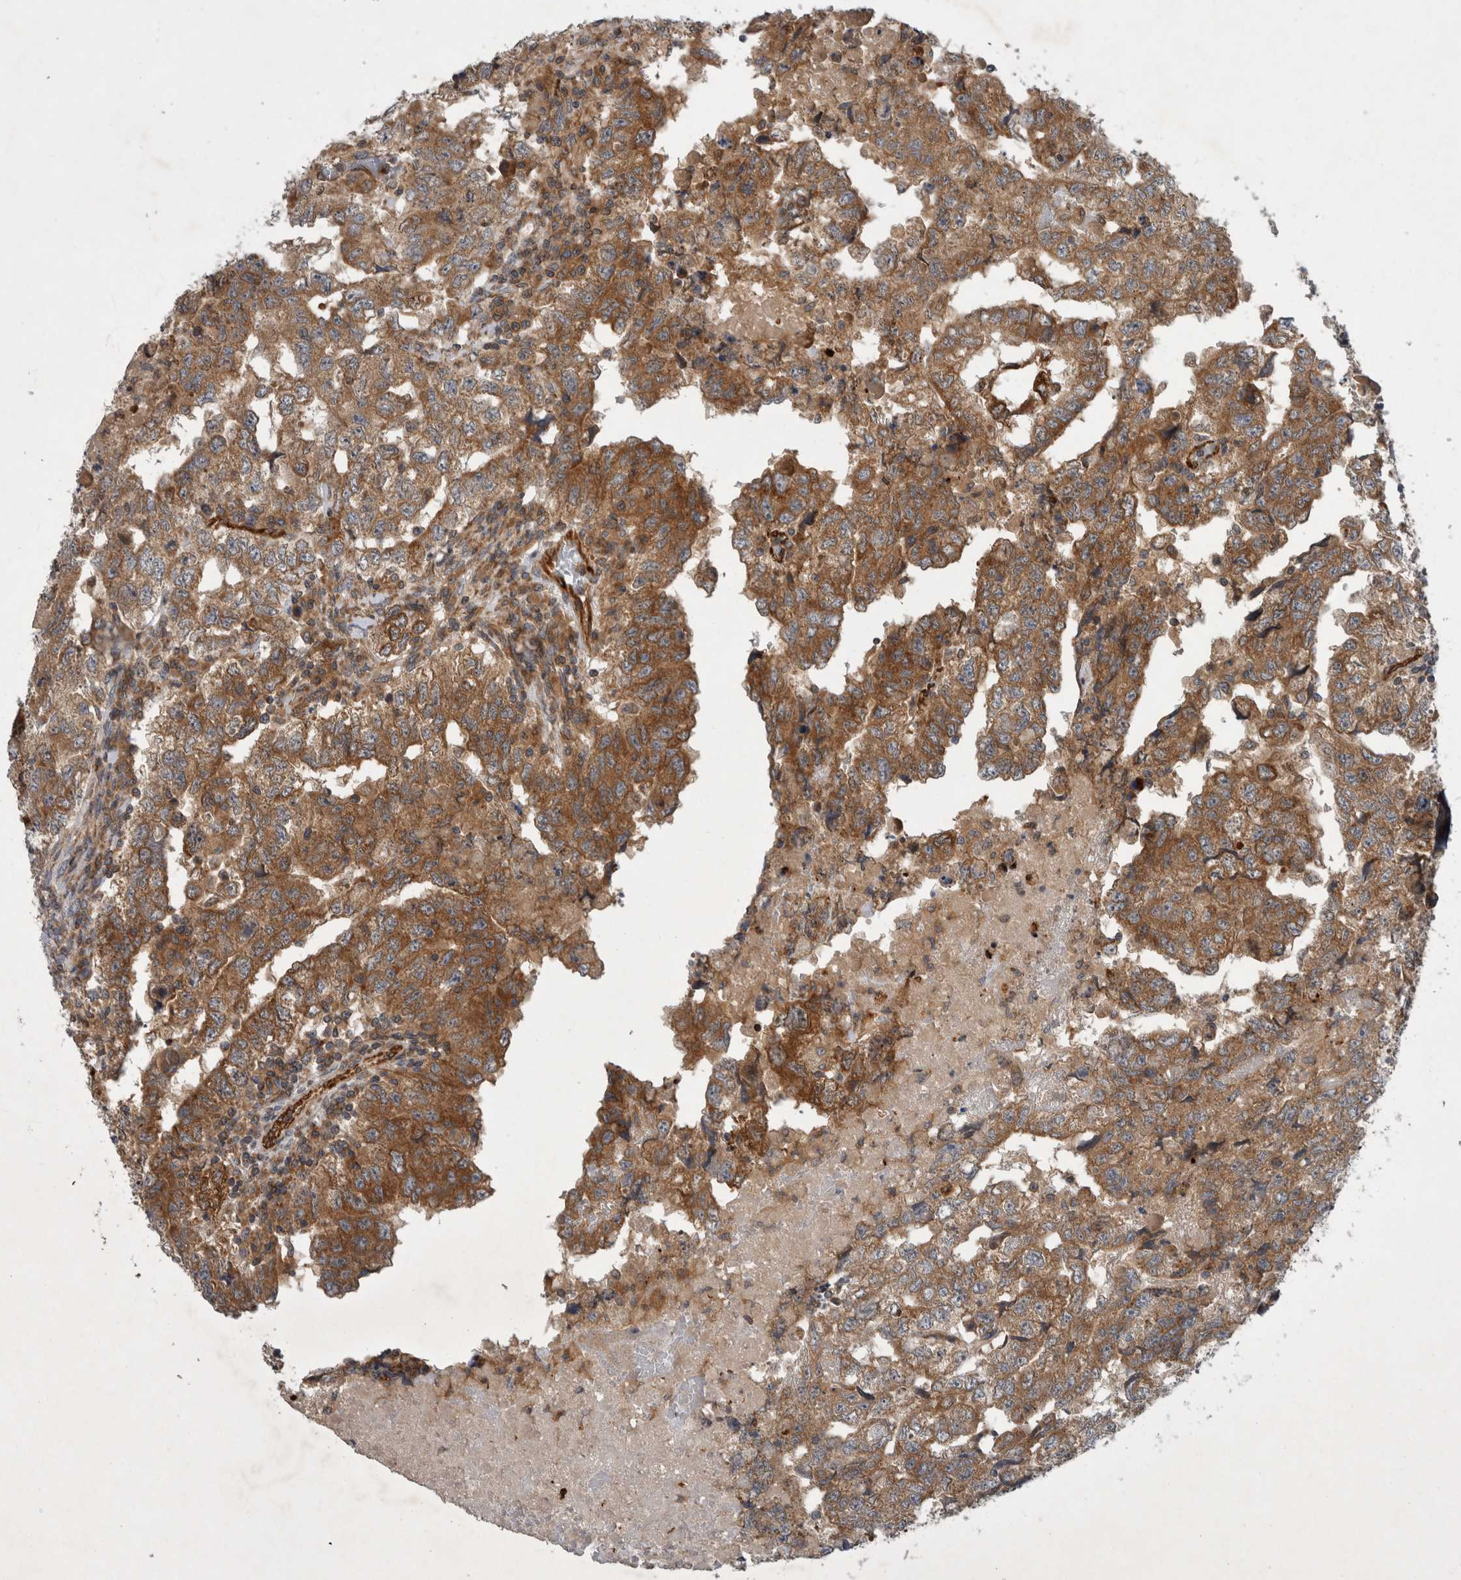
{"staining": {"intensity": "moderate", "quantity": ">75%", "location": "cytoplasmic/membranous"}, "tissue": "testis cancer", "cell_type": "Tumor cells", "image_type": "cancer", "snomed": [{"axis": "morphology", "description": "Carcinoma, Embryonal, NOS"}, {"axis": "topography", "description": "Testis"}], "caption": "Embryonal carcinoma (testis) stained with a protein marker demonstrates moderate staining in tumor cells.", "gene": "PDCD2", "patient": {"sex": "male", "age": 36}}